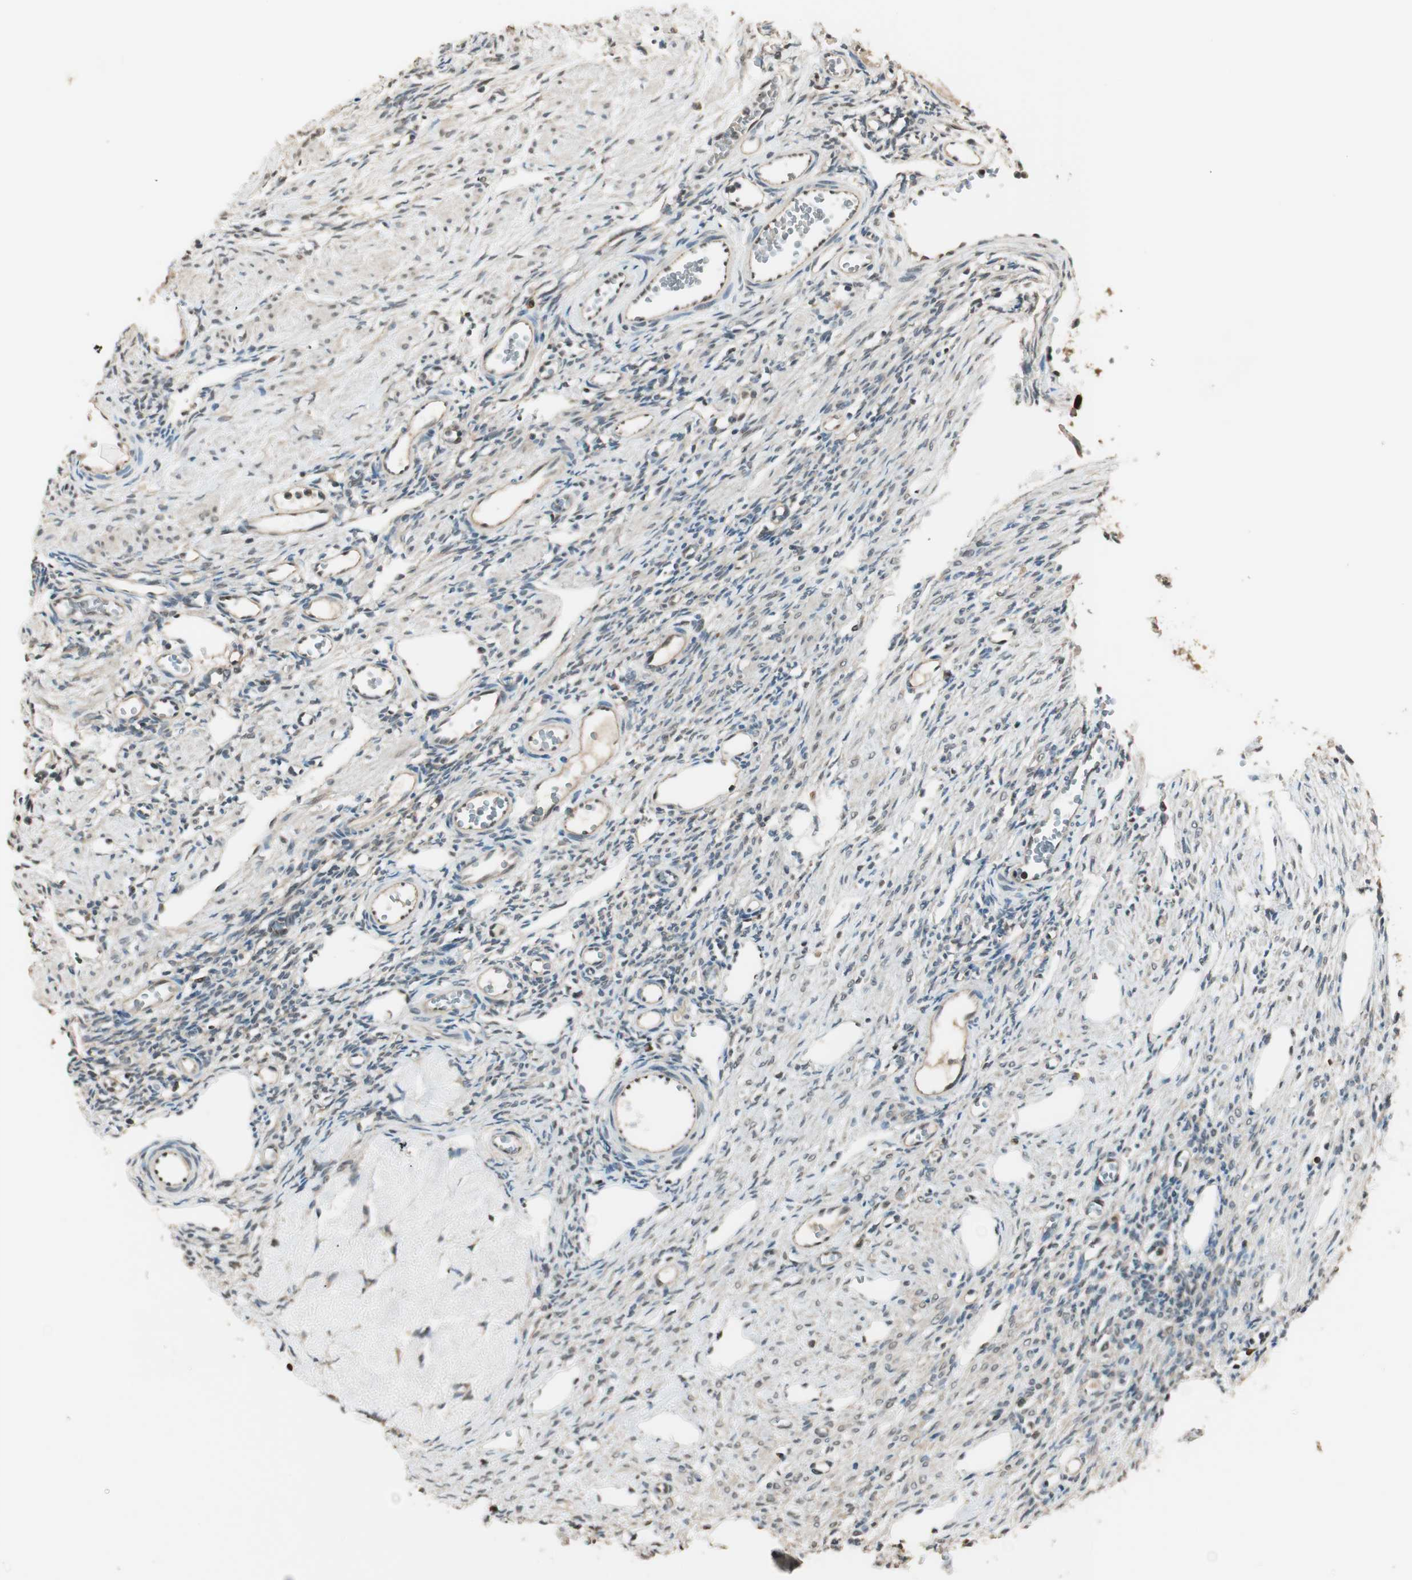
{"staining": {"intensity": "moderate", "quantity": "25%-75%", "location": "cytoplasmic/membranous"}, "tissue": "ovary", "cell_type": "Follicle cells", "image_type": "normal", "snomed": [{"axis": "morphology", "description": "Normal tissue, NOS"}, {"axis": "topography", "description": "Ovary"}], "caption": "About 25%-75% of follicle cells in normal ovary demonstrate moderate cytoplasmic/membranous protein staining as visualized by brown immunohistochemical staining.", "gene": "USP5", "patient": {"sex": "female", "age": 33}}